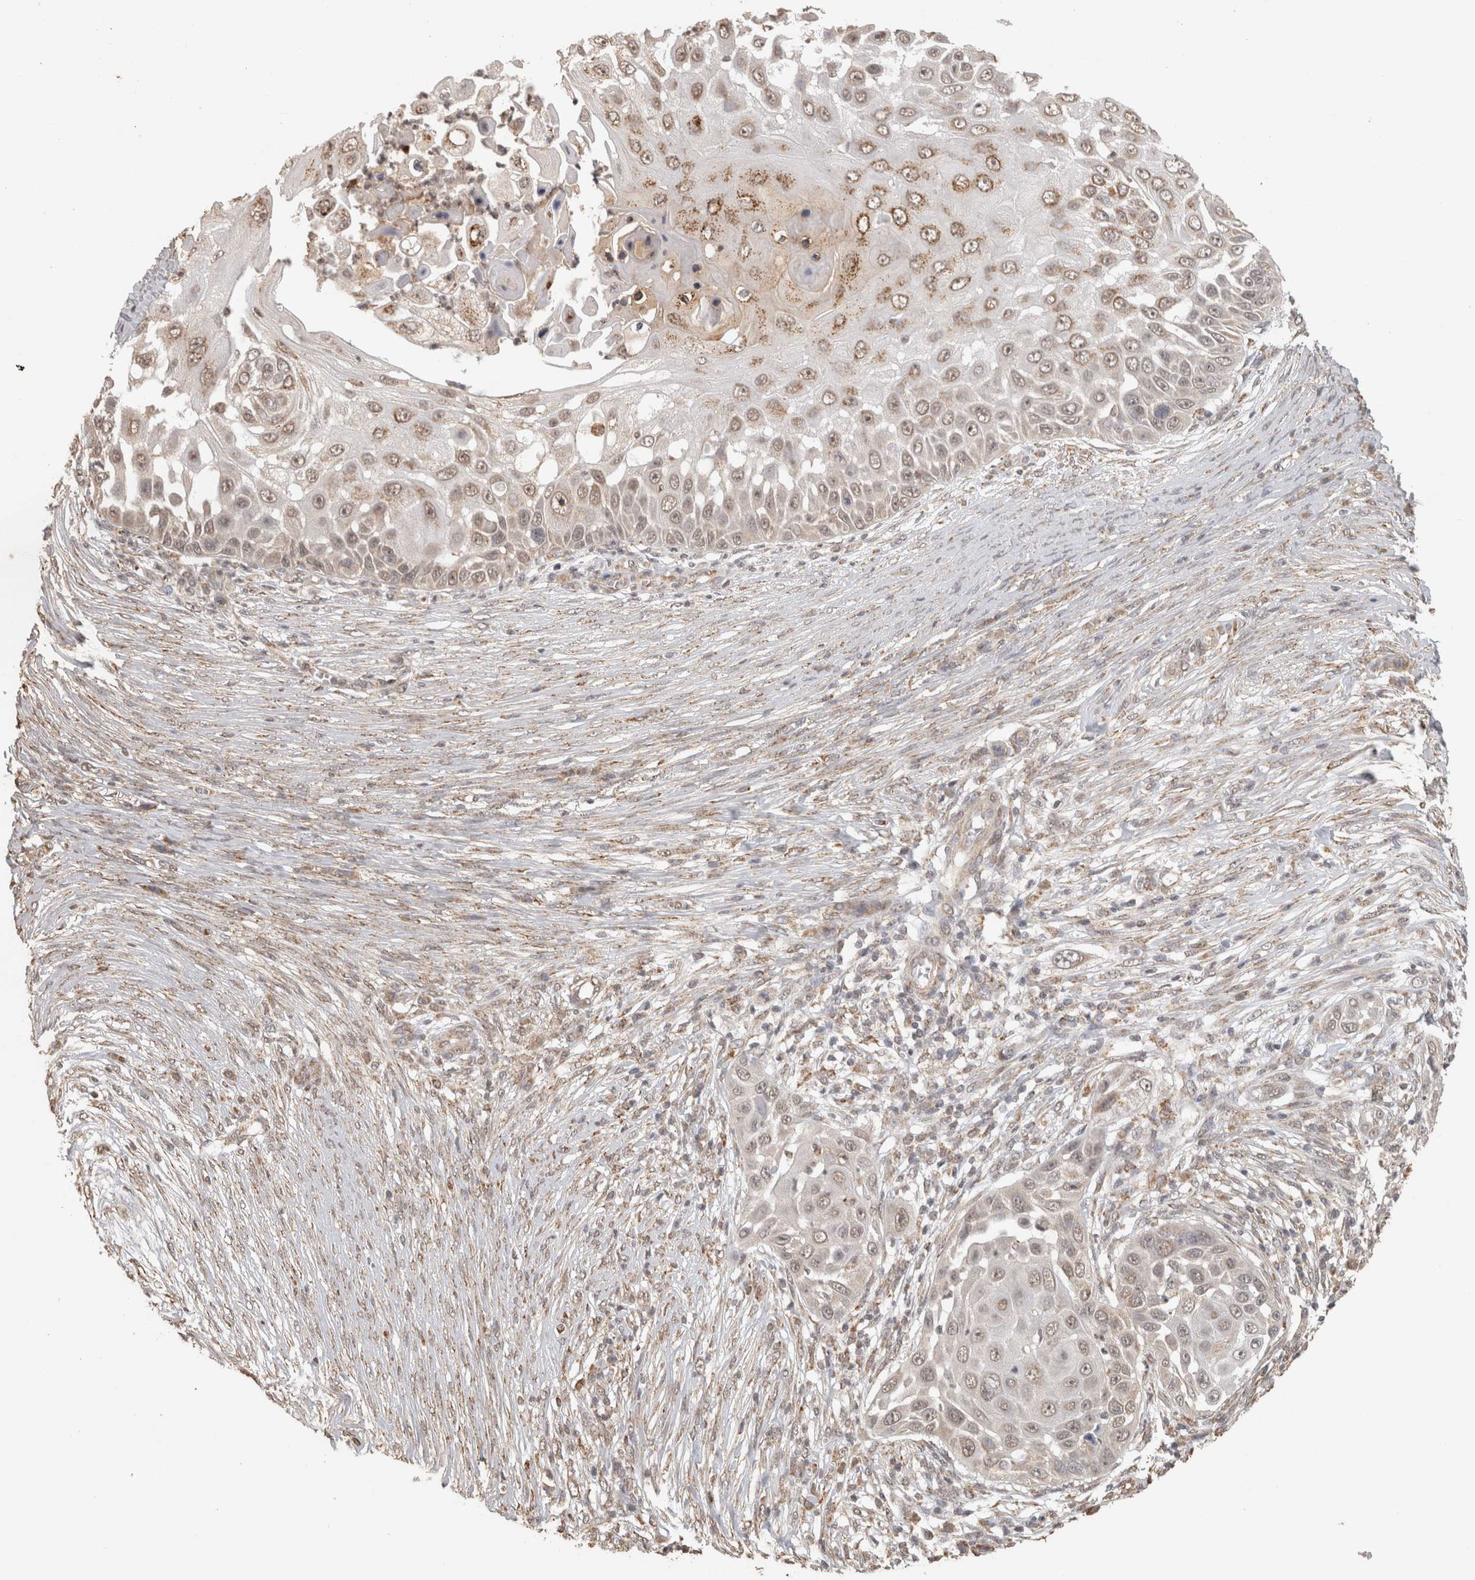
{"staining": {"intensity": "weak", "quantity": ">75%", "location": "cytoplasmic/membranous,nuclear"}, "tissue": "skin cancer", "cell_type": "Tumor cells", "image_type": "cancer", "snomed": [{"axis": "morphology", "description": "Squamous cell carcinoma, NOS"}, {"axis": "topography", "description": "Skin"}], "caption": "Protein positivity by IHC exhibits weak cytoplasmic/membranous and nuclear positivity in approximately >75% of tumor cells in skin cancer (squamous cell carcinoma). (IHC, brightfield microscopy, high magnification).", "gene": "BNIP3L", "patient": {"sex": "female", "age": 44}}